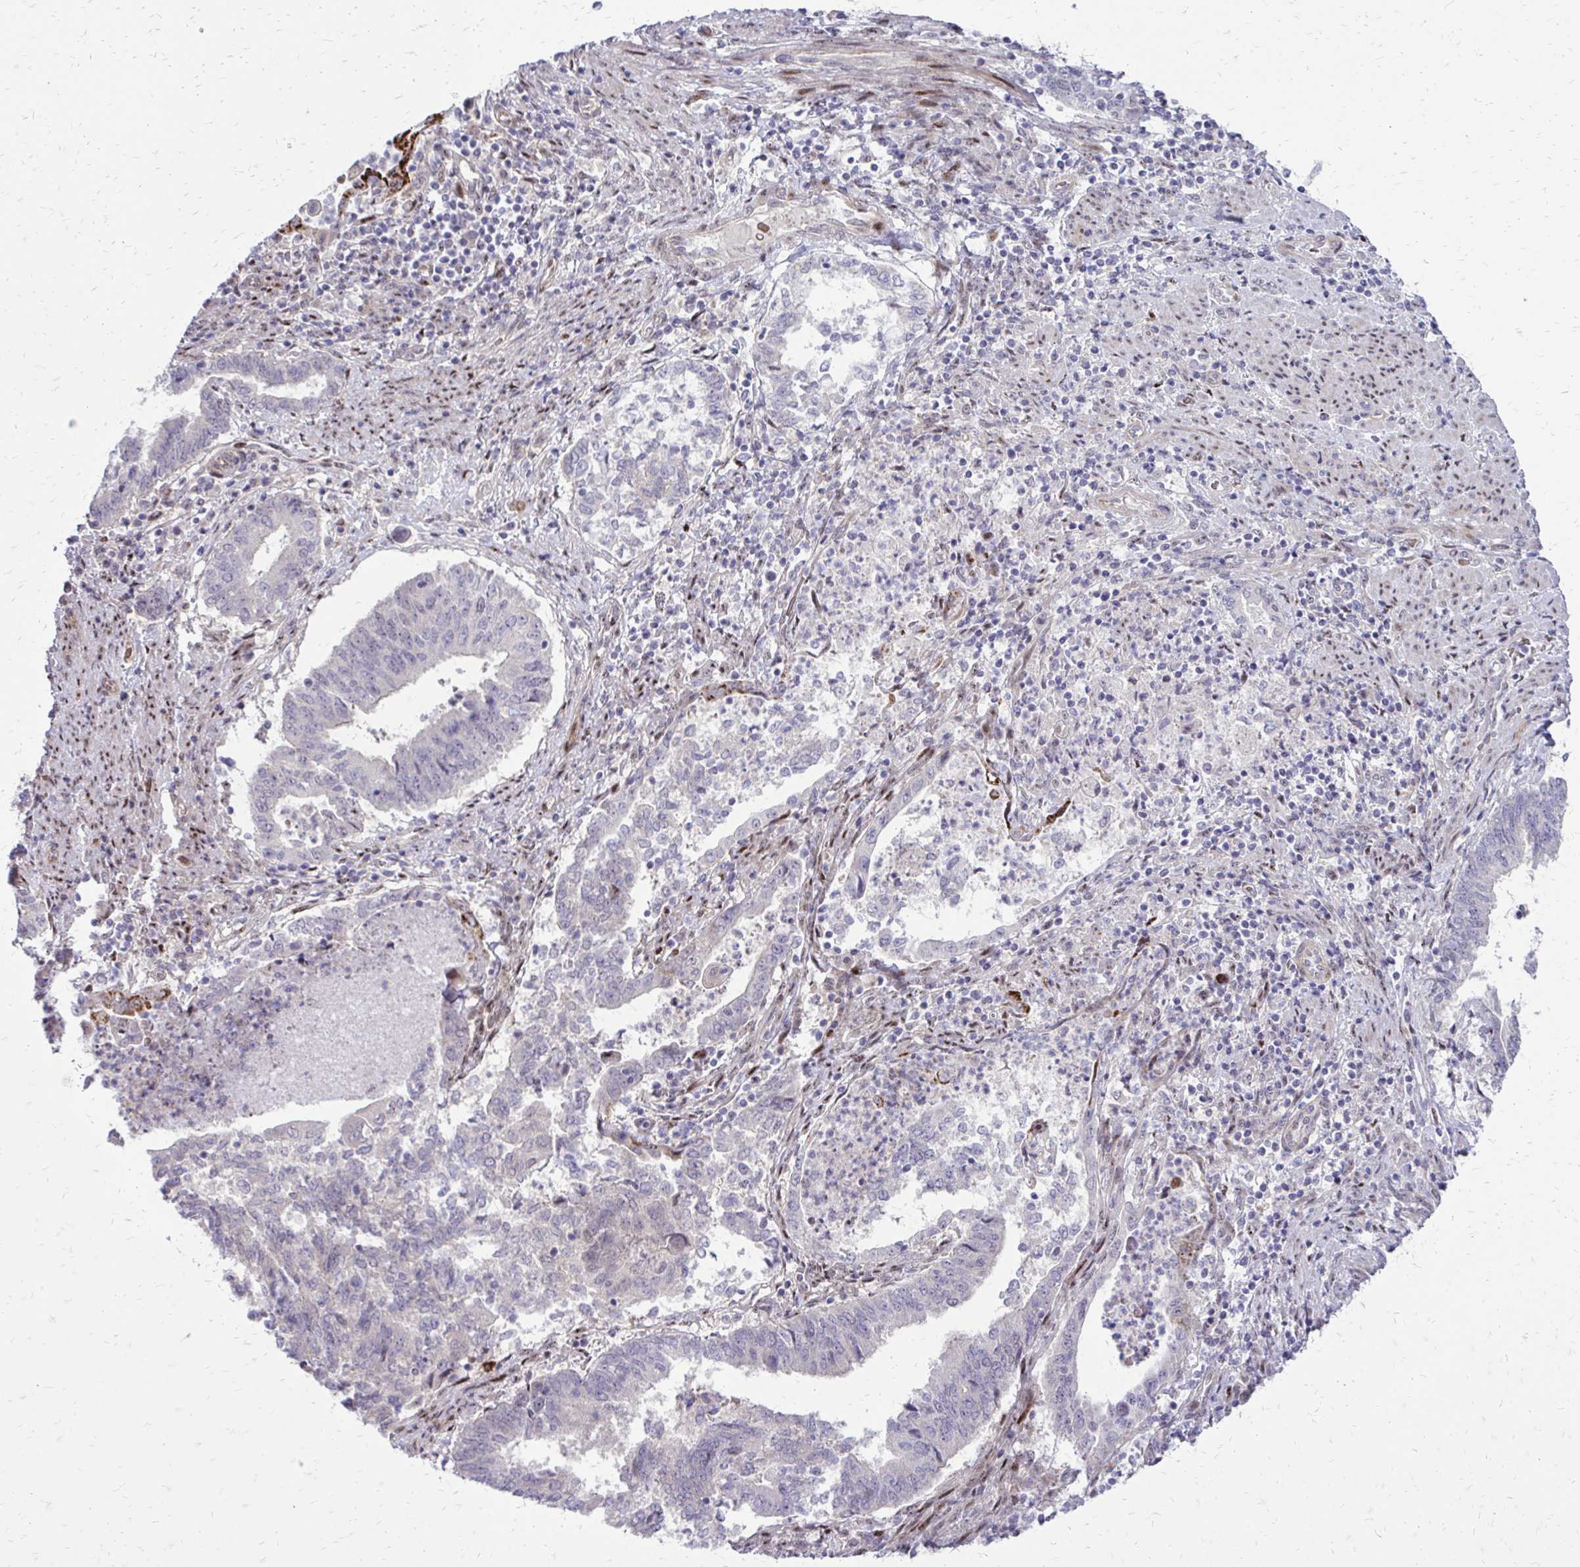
{"staining": {"intensity": "negative", "quantity": "none", "location": "none"}, "tissue": "endometrial cancer", "cell_type": "Tumor cells", "image_type": "cancer", "snomed": [{"axis": "morphology", "description": "Adenocarcinoma, NOS"}, {"axis": "topography", "description": "Endometrium"}], "caption": "DAB (3,3'-diaminobenzidine) immunohistochemical staining of endometrial cancer (adenocarcinoma) displays no significant positivity in tumor cells.", "gene": "PPDPFL", "patient": {"sex": "female", "age": 65}}